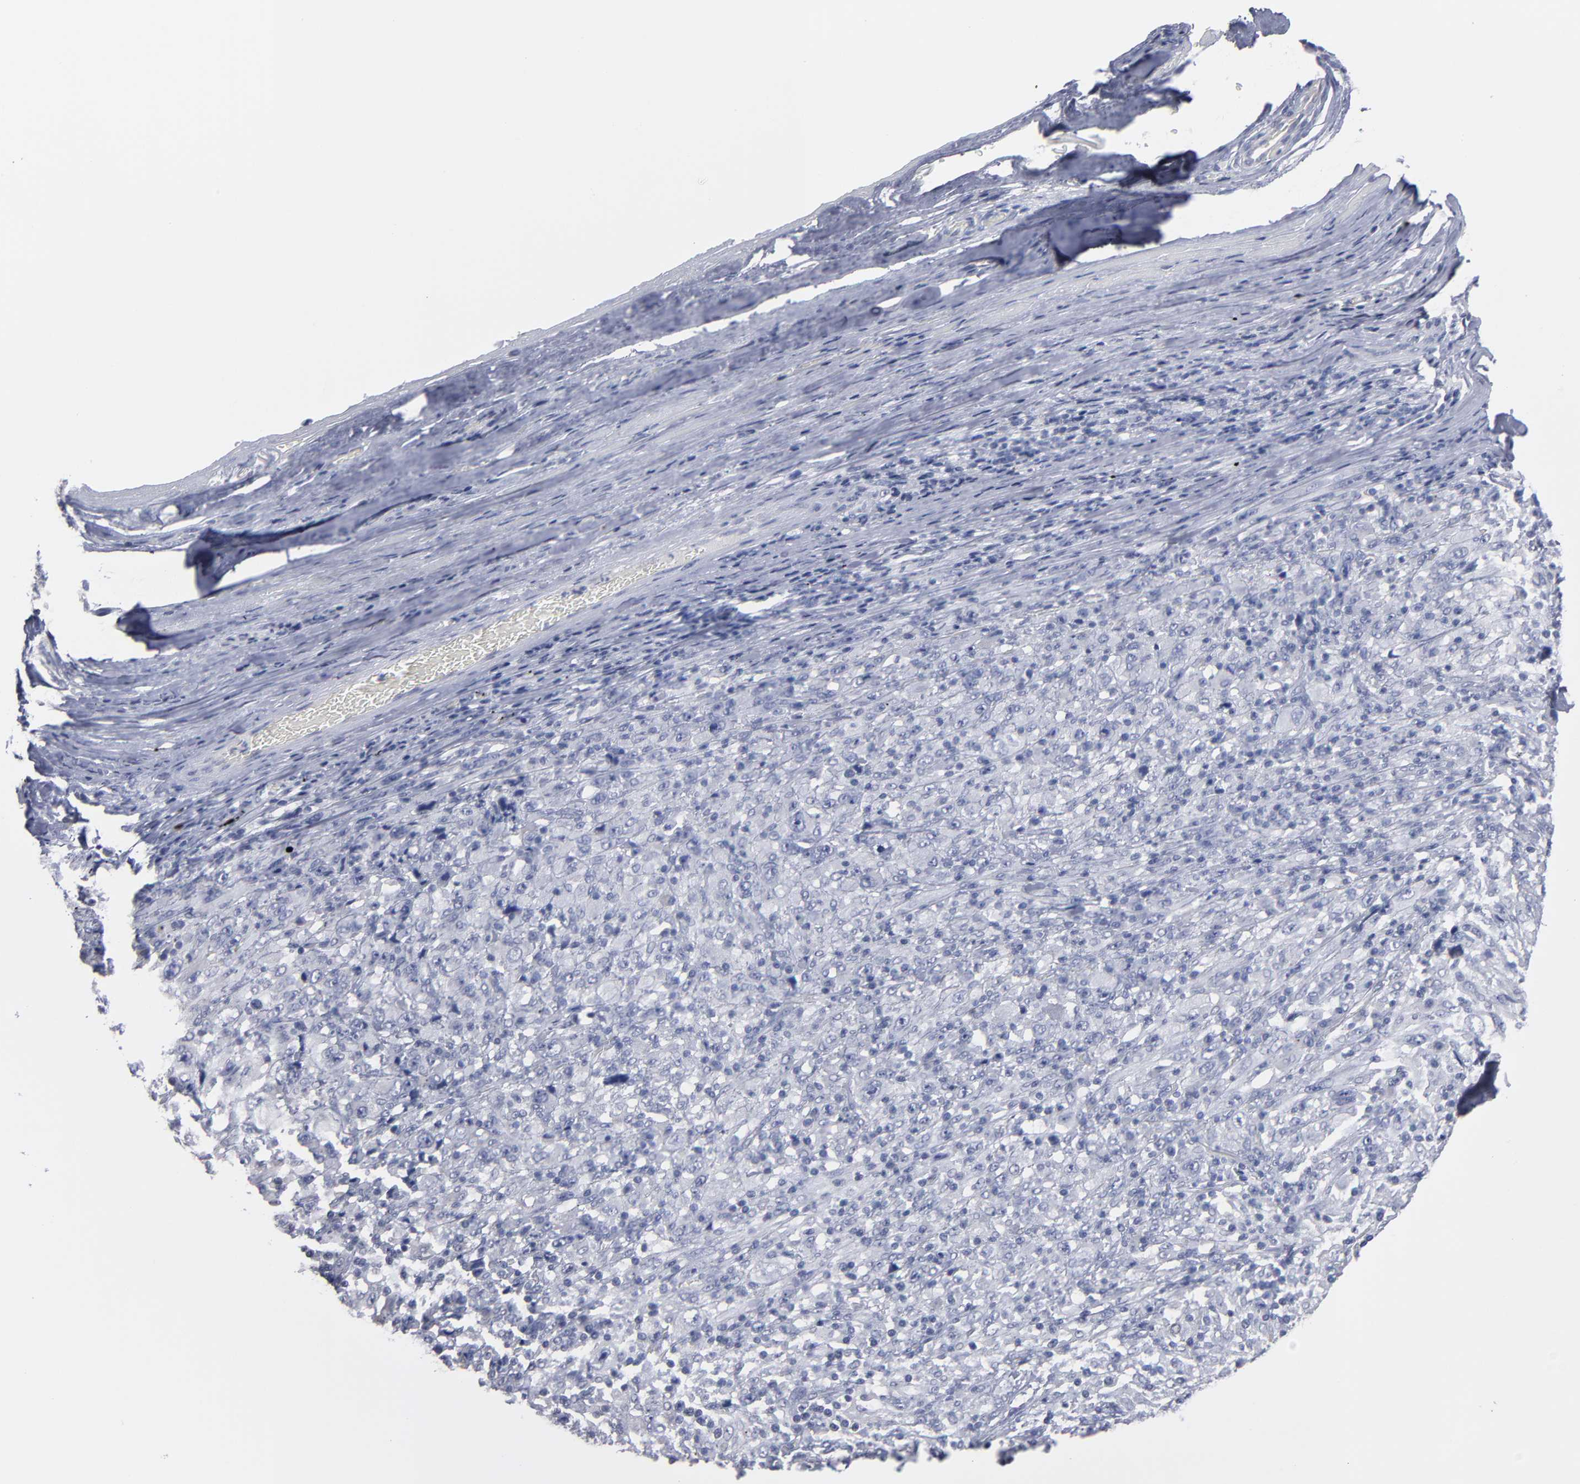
{"staining": {"intensity": "negative", "quantity": "none", "location": "none"}, "tissue": "melanoma", "cell_type": "Tumor cells", "image_type": "cancer", "snomed": [{"axis": "morphology", "description": "Malignant melanoma, Metastatic site"}, {"axis": "topography", "description": "Skin"}], "caption": "Protein analysis of malignant melanoma (metastatic site) reveals no significant staining in tumor cells. (DAB immunohistochemistry (IHC), high magnification).", "gene": "RPH3A", "patient": {"sex": "female", "age": 56}}